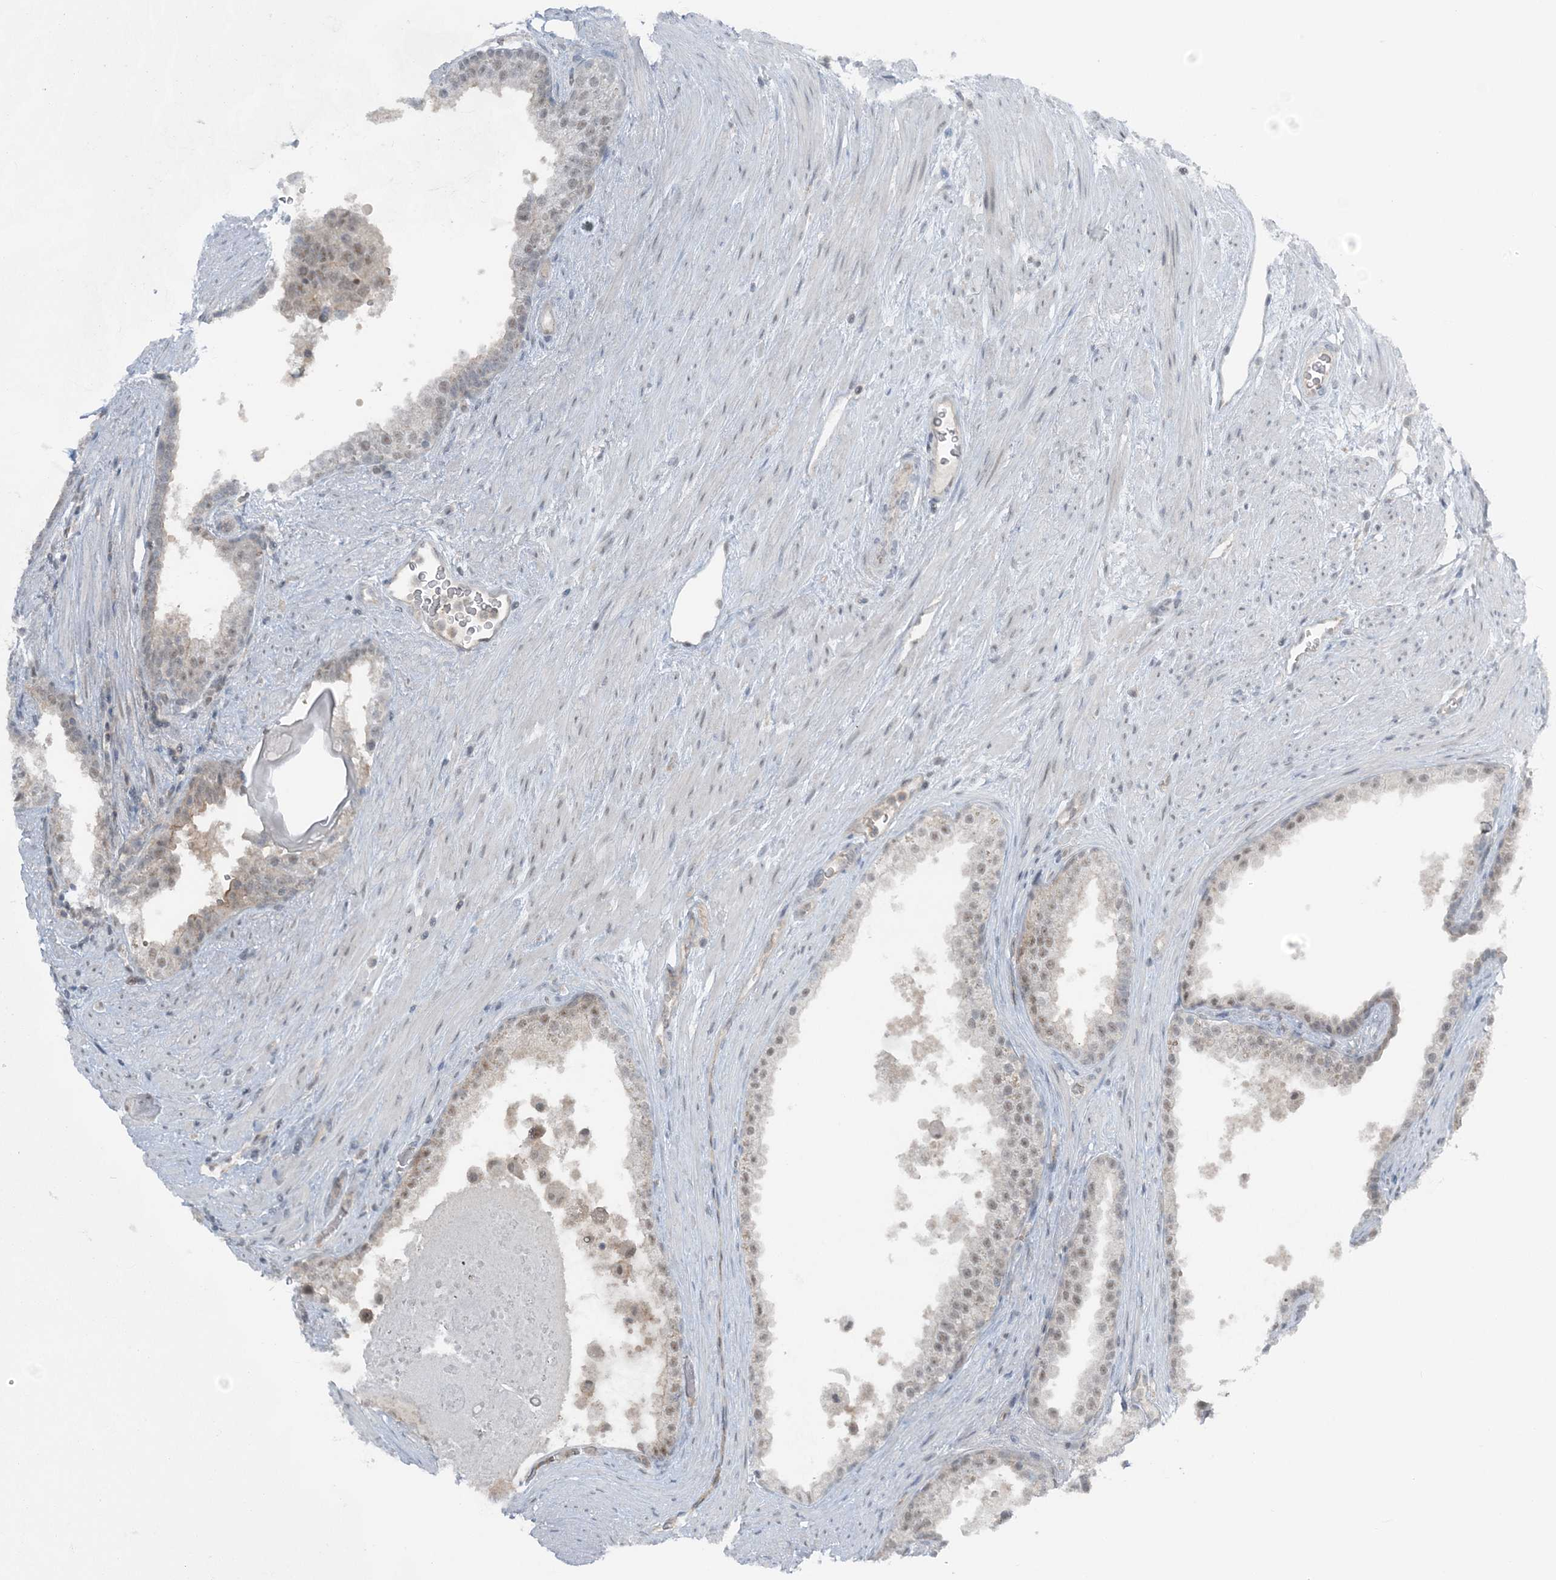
{"staining": {"intensity": "moderate", "quantity": "<25%", "location": "cytoplasmic/membranous,nuclear"}, "tissue": "prostate cancer", "cell_type": "Tumor cells", "image_type": "cancer", "snomed": [{"axis": "morphology", "description": "Adenocarcinoma, High grade"}, {"axis": "topography", "description": "Prostate"}], "caption": "Immunohistochemistry (IHC) micrograph of neoplastic tissue: human prostate adenocarcinoma (high-grade) stained using immunohistochemistry (IHC) demonstrates low levels of moderate protein expression localized specifically in the cytoplasmic/membranous and nuclear of tumor cells, appearing as a cytoplasmic/membranous and nuclear brown color.", "gene": "ATP11A", "patient": {"sex": "male", "age": 70}}